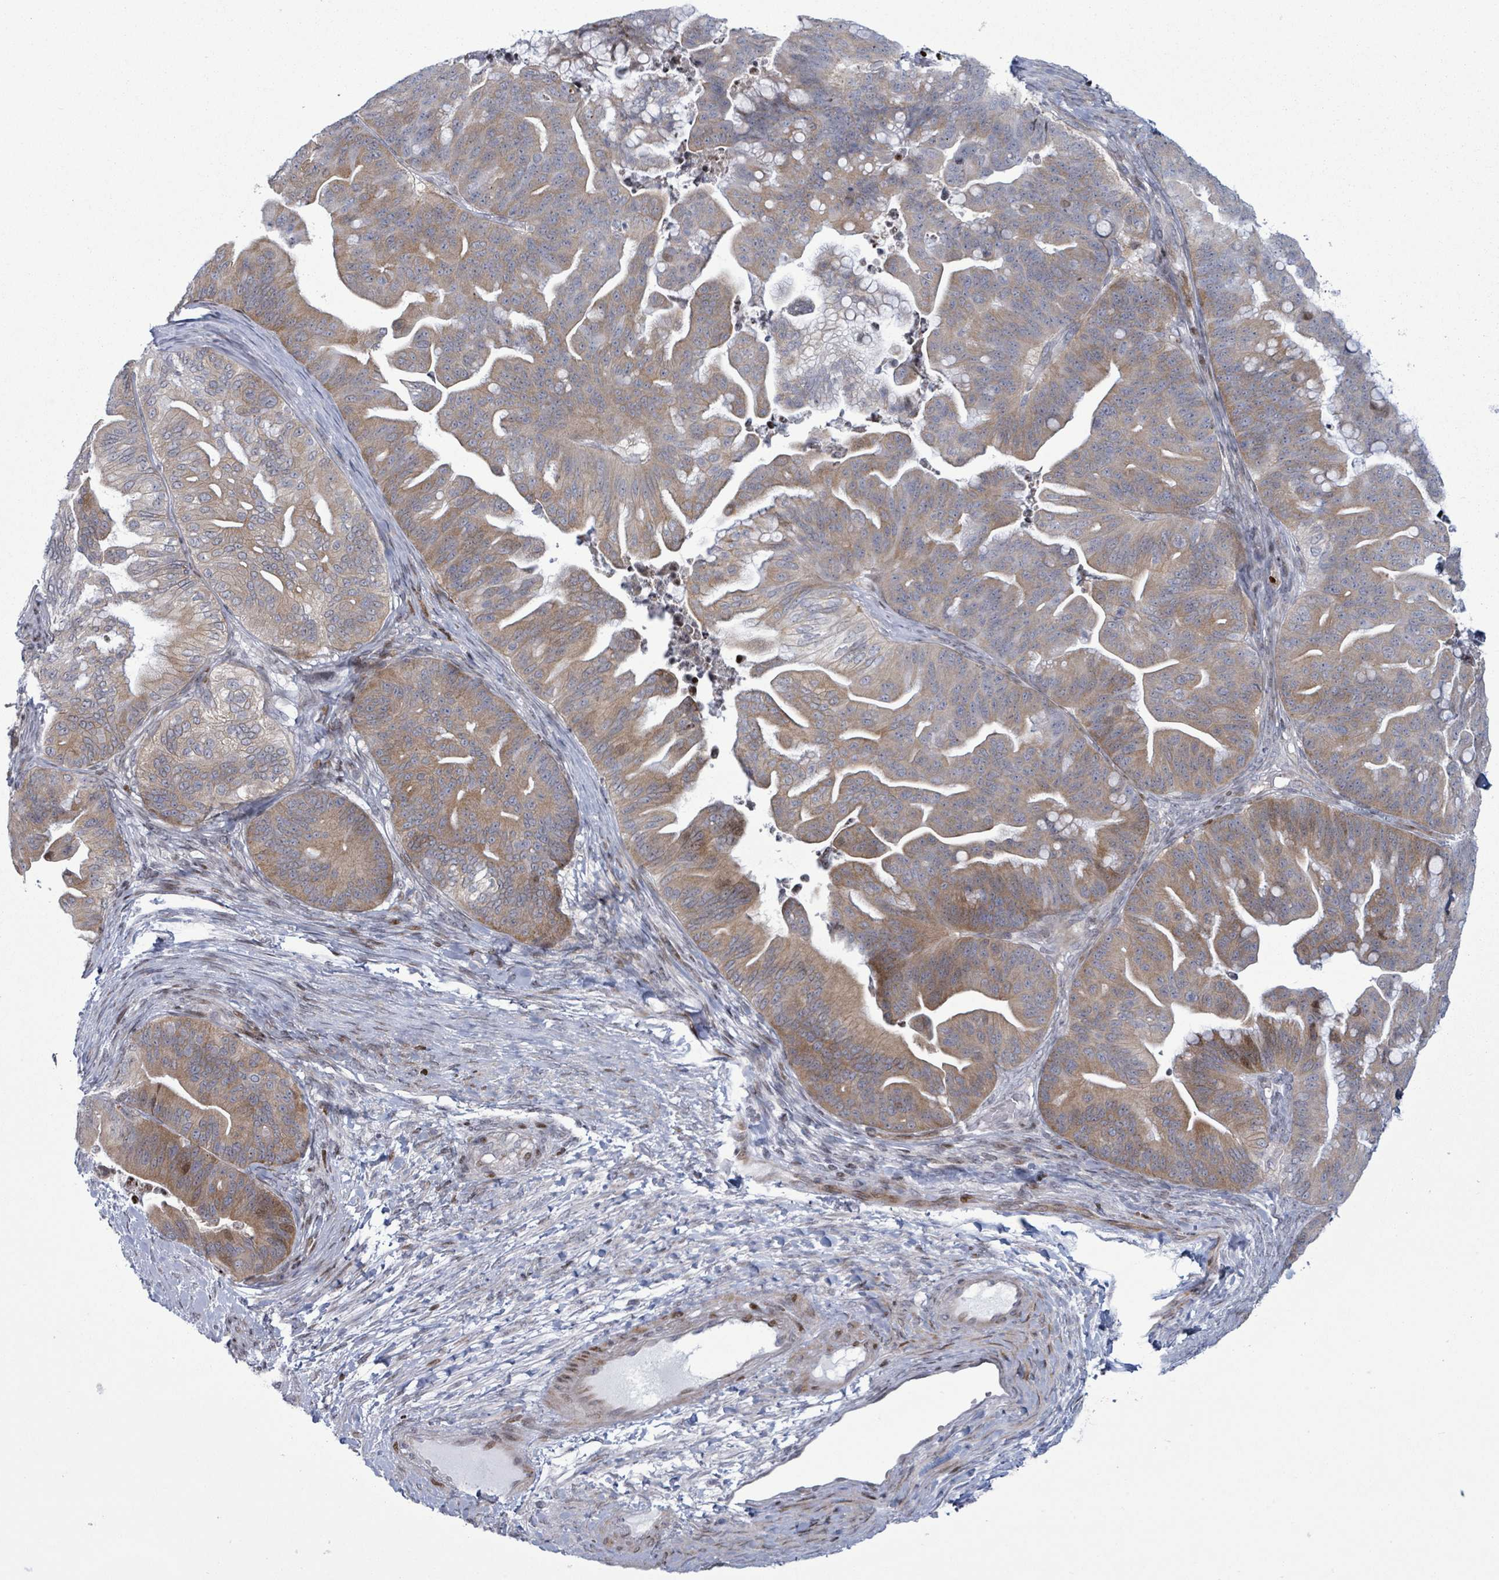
{"staining": {"intensity": "moderate", "quantity": "25%-75%", "location": "cytoplasmic/membranous"}, "tissue": "ovarian cancer", "cell_type": "Tumor cells", "image_type": "cancer", "snomed": [{"axis": "morphology", "description": "Cystadenocarcinoma, mucinous, NOS"}, {"axis": "topography", "description": "Ovary"}], "caption": "This photomicrograph exhibits immunohistochemistry (IHC) staining of human ovarian mucinous cystadenocarcinoma, with medium moderate cytoplasmic/membranous positivity in approximately 25%-75% of tumor cells.", "gene": "FNDC4", "patient": {"sex": "female", "age": 67}}